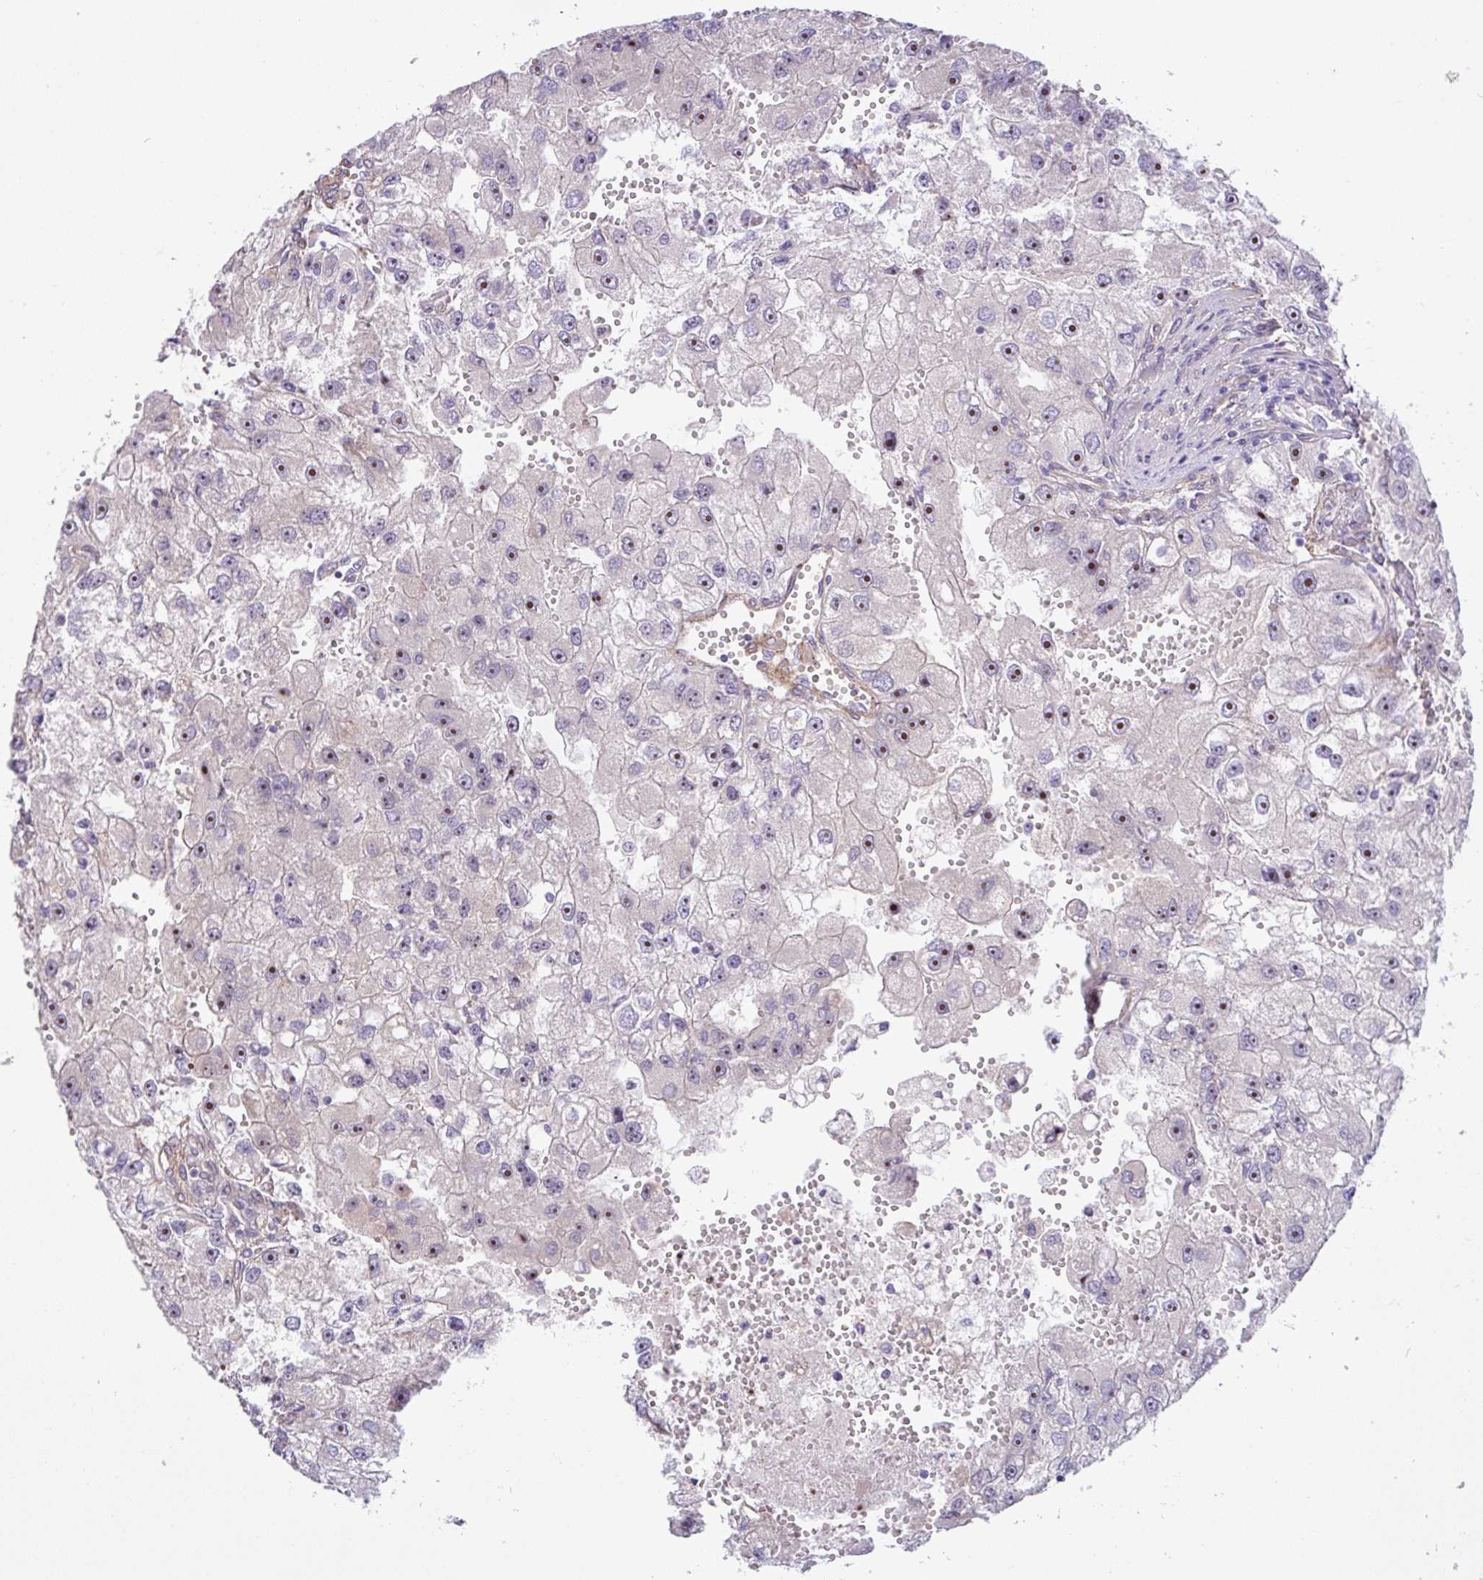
{"staining": {"intensity": "moderate", "quantity": "25%-75%", "location": "nuclear"}, "tissue": "renal cancer", "cell_type": "Tumor cells", "image_type": "cancer", "snomed": [{"axis": "morphology", "description": "Adenocarcinoma, NOS"}, {"axis": "topography", "description": "Kidney"}], "caption": "Tumor cells reveal medium levels of moderate nuclear positivity in about 25%-75% of cells in renal adenocarcinoma.", "gene": "MXRA8", "patient": {"sex": "male", "age": 63}}